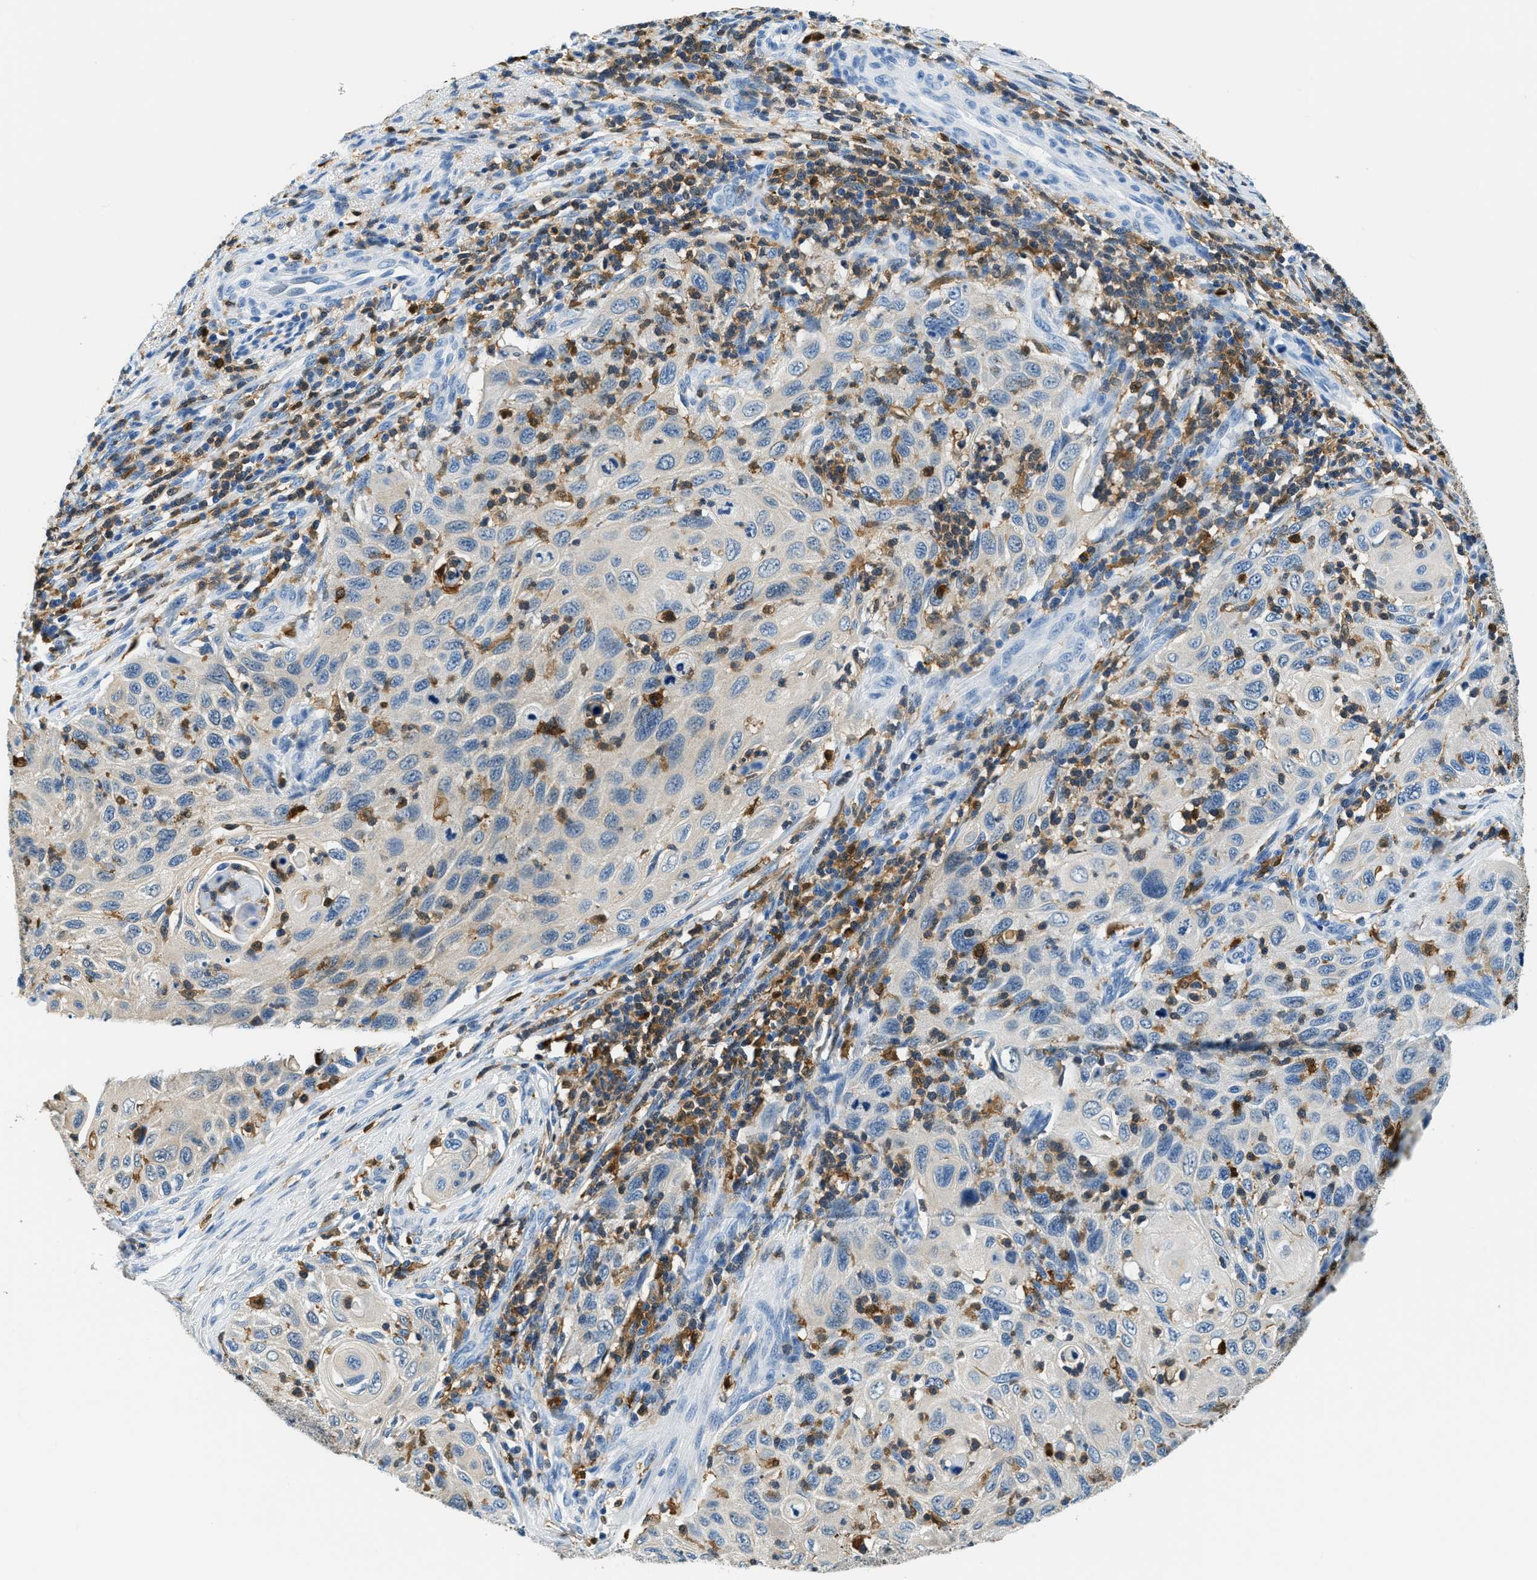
{"staining": {"intensity": "negative", "quantity": "none", "location": "none"}, "tissue": "cervical cancer", "cell_type": "Tumor cells", "image_type": "cancer", "snomed": [{"axis": "morphology", "description": "Squamous cell carcinoma, NOS"}, {"axis": "topography", "description": "Cervix"}], "caption": "Tumor cells are negative for brown protein staining in cervical cancer (squamous cell carcinoma).", "gene": "CAPG", "patient": {"sex": "female", "age": 70}}